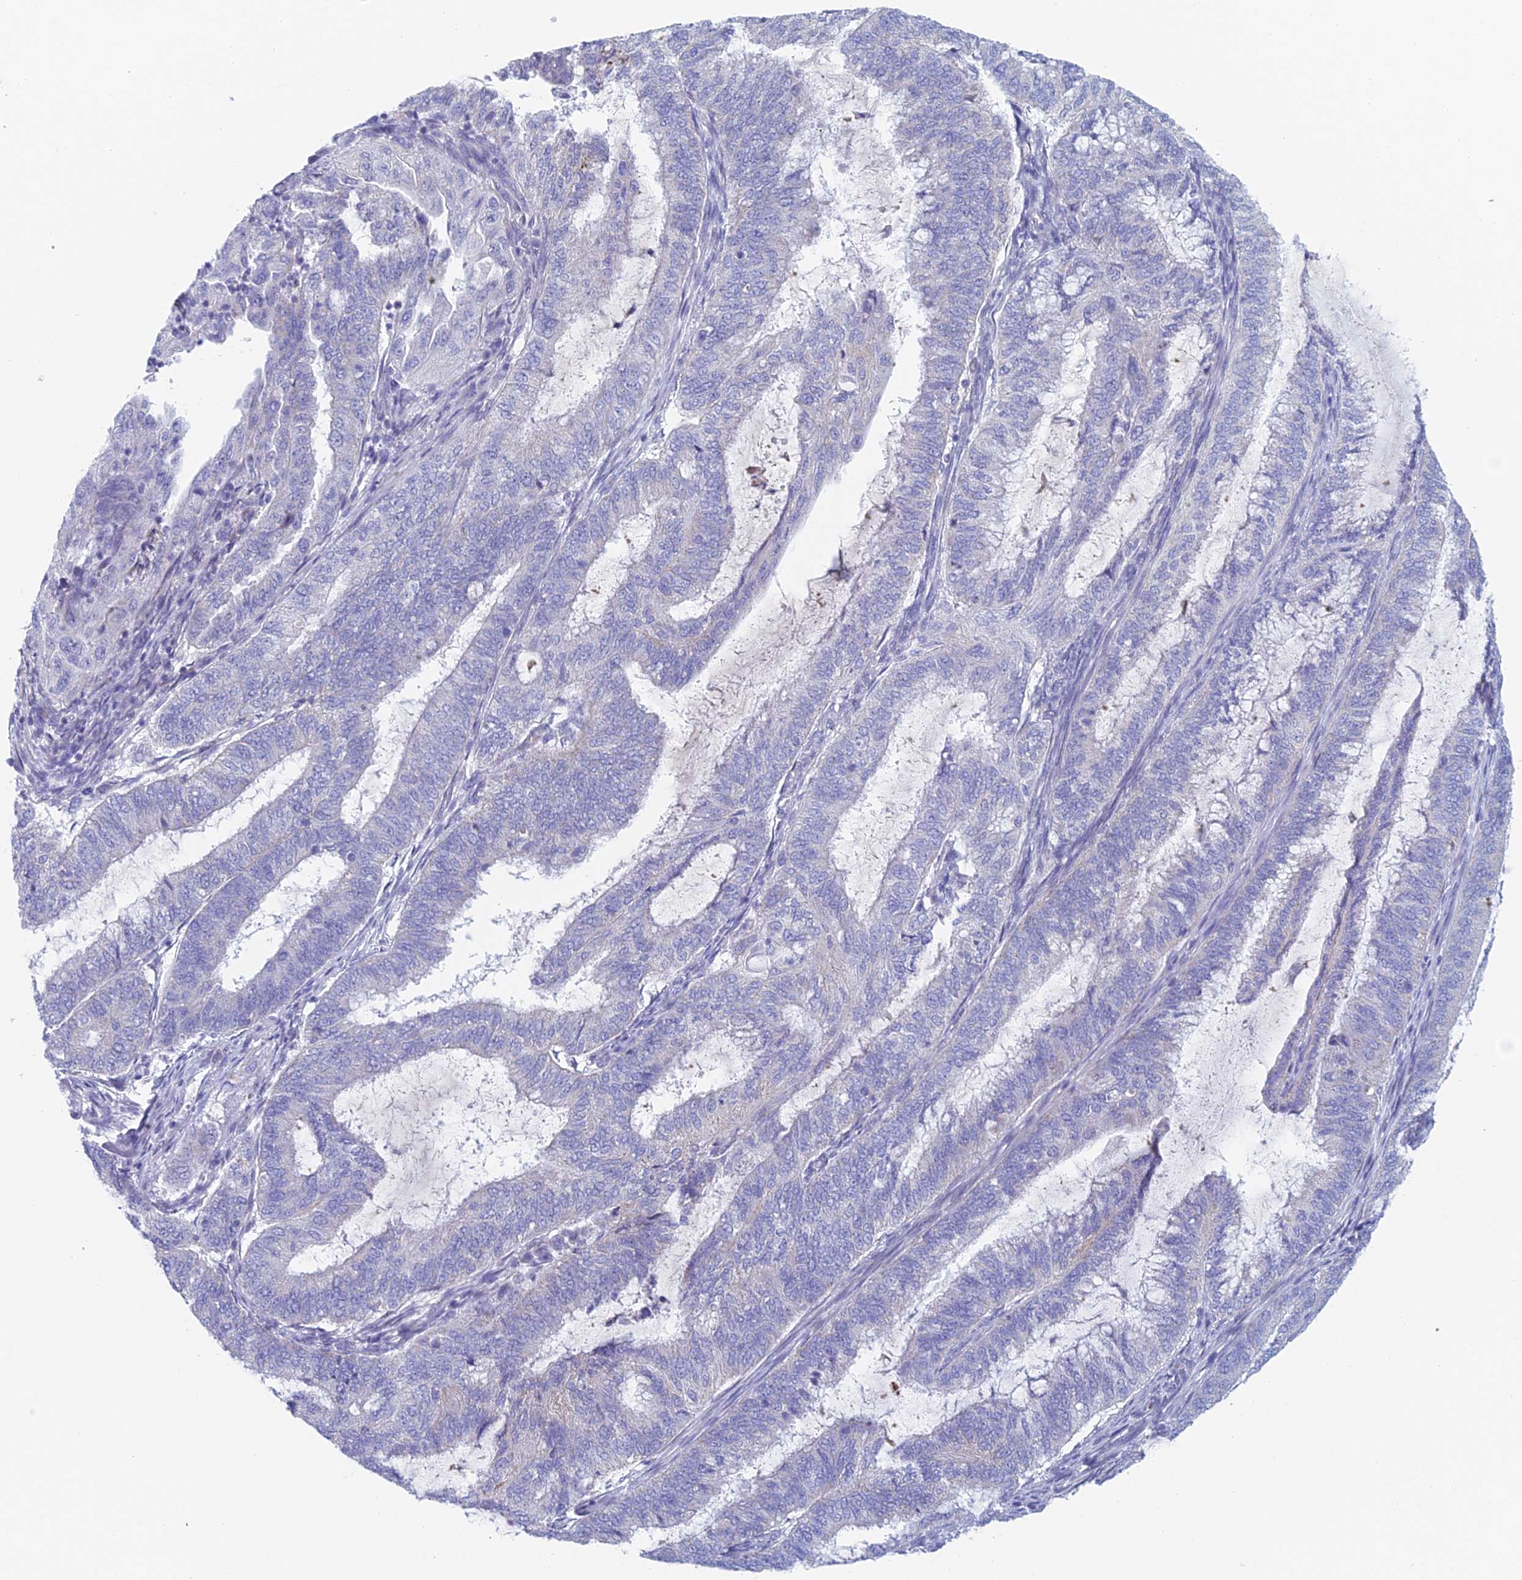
{"staining": {"intensity": "negative", "quantity": "none", "location": "none"}, "tissue": "endometrial cancer", "cell_type": "Tumor cells", "image_type": "cancer", "snomed": [{"axis": "morphology", "description": "Adenocarcinoma, NOS"}, {"axis": "topography", "description": "Endometrium"}], "caption": "A histopathology image of endometrial adenocarcinoma stained for a protein displays no brown staining in tumor cells.", "gene": "ACSM1", "patient": {"sex": "female", "age": 51}}